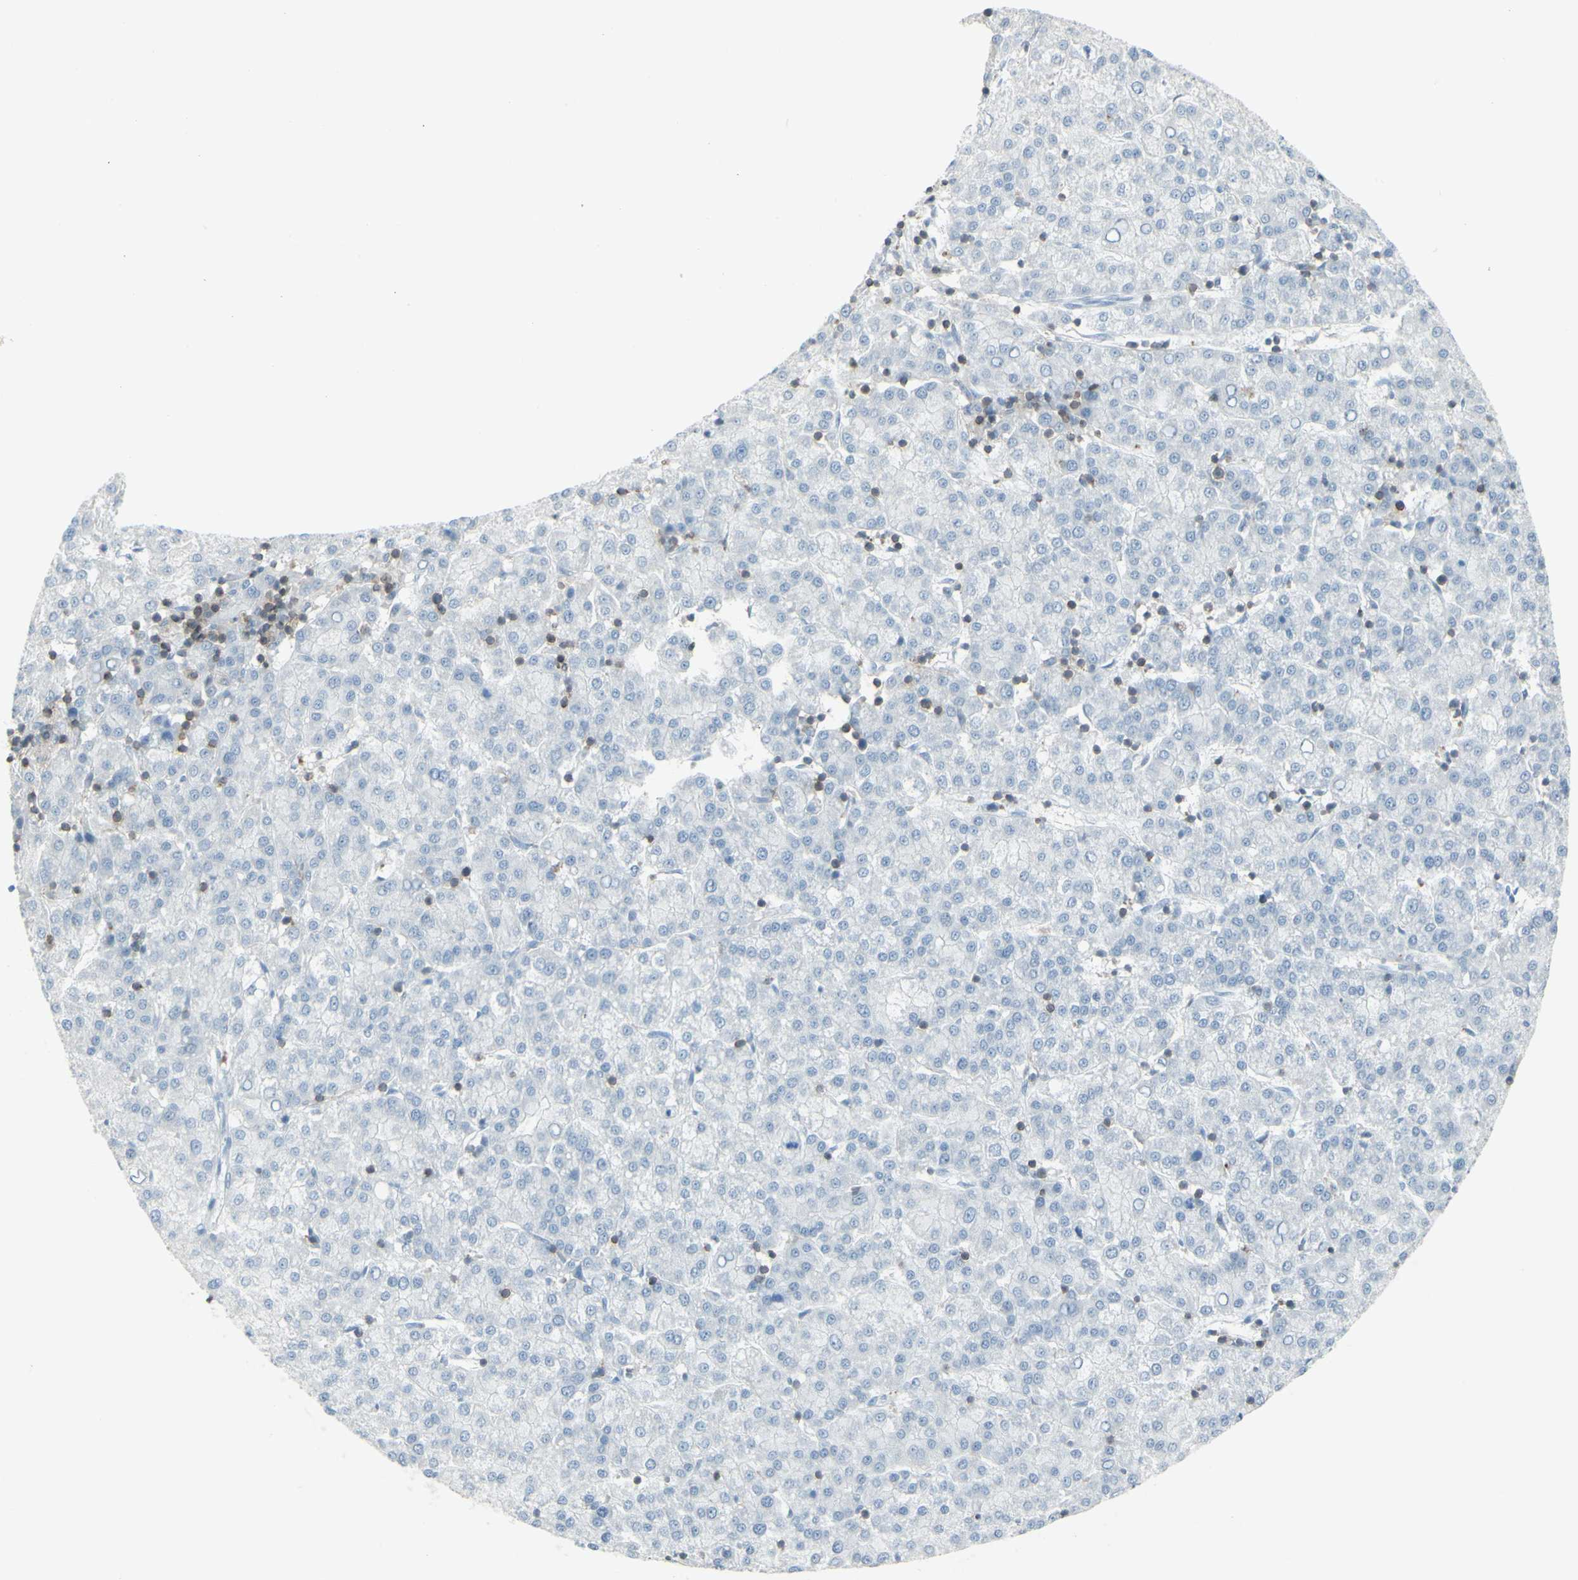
{"staining": {"intensity": "negative", "quantity": "none", "location": "none"}, "tissue": "liver cancer", "cell_type": "Tumor cells", "image_type": "cancer", "snomed": [{"axis": "morphology", "description": "Carcinoma, Hepatocellular, NOS"}, {"axis": "topography", "description": "Liver"}], "caption": "DAB (3,3'-diaminobenzidine) immunohistochemical staining of liver cancer displays no significant expression in tumor cells.", "gene": "NRG1", "patient": {"sex": "female", "age": 58}}